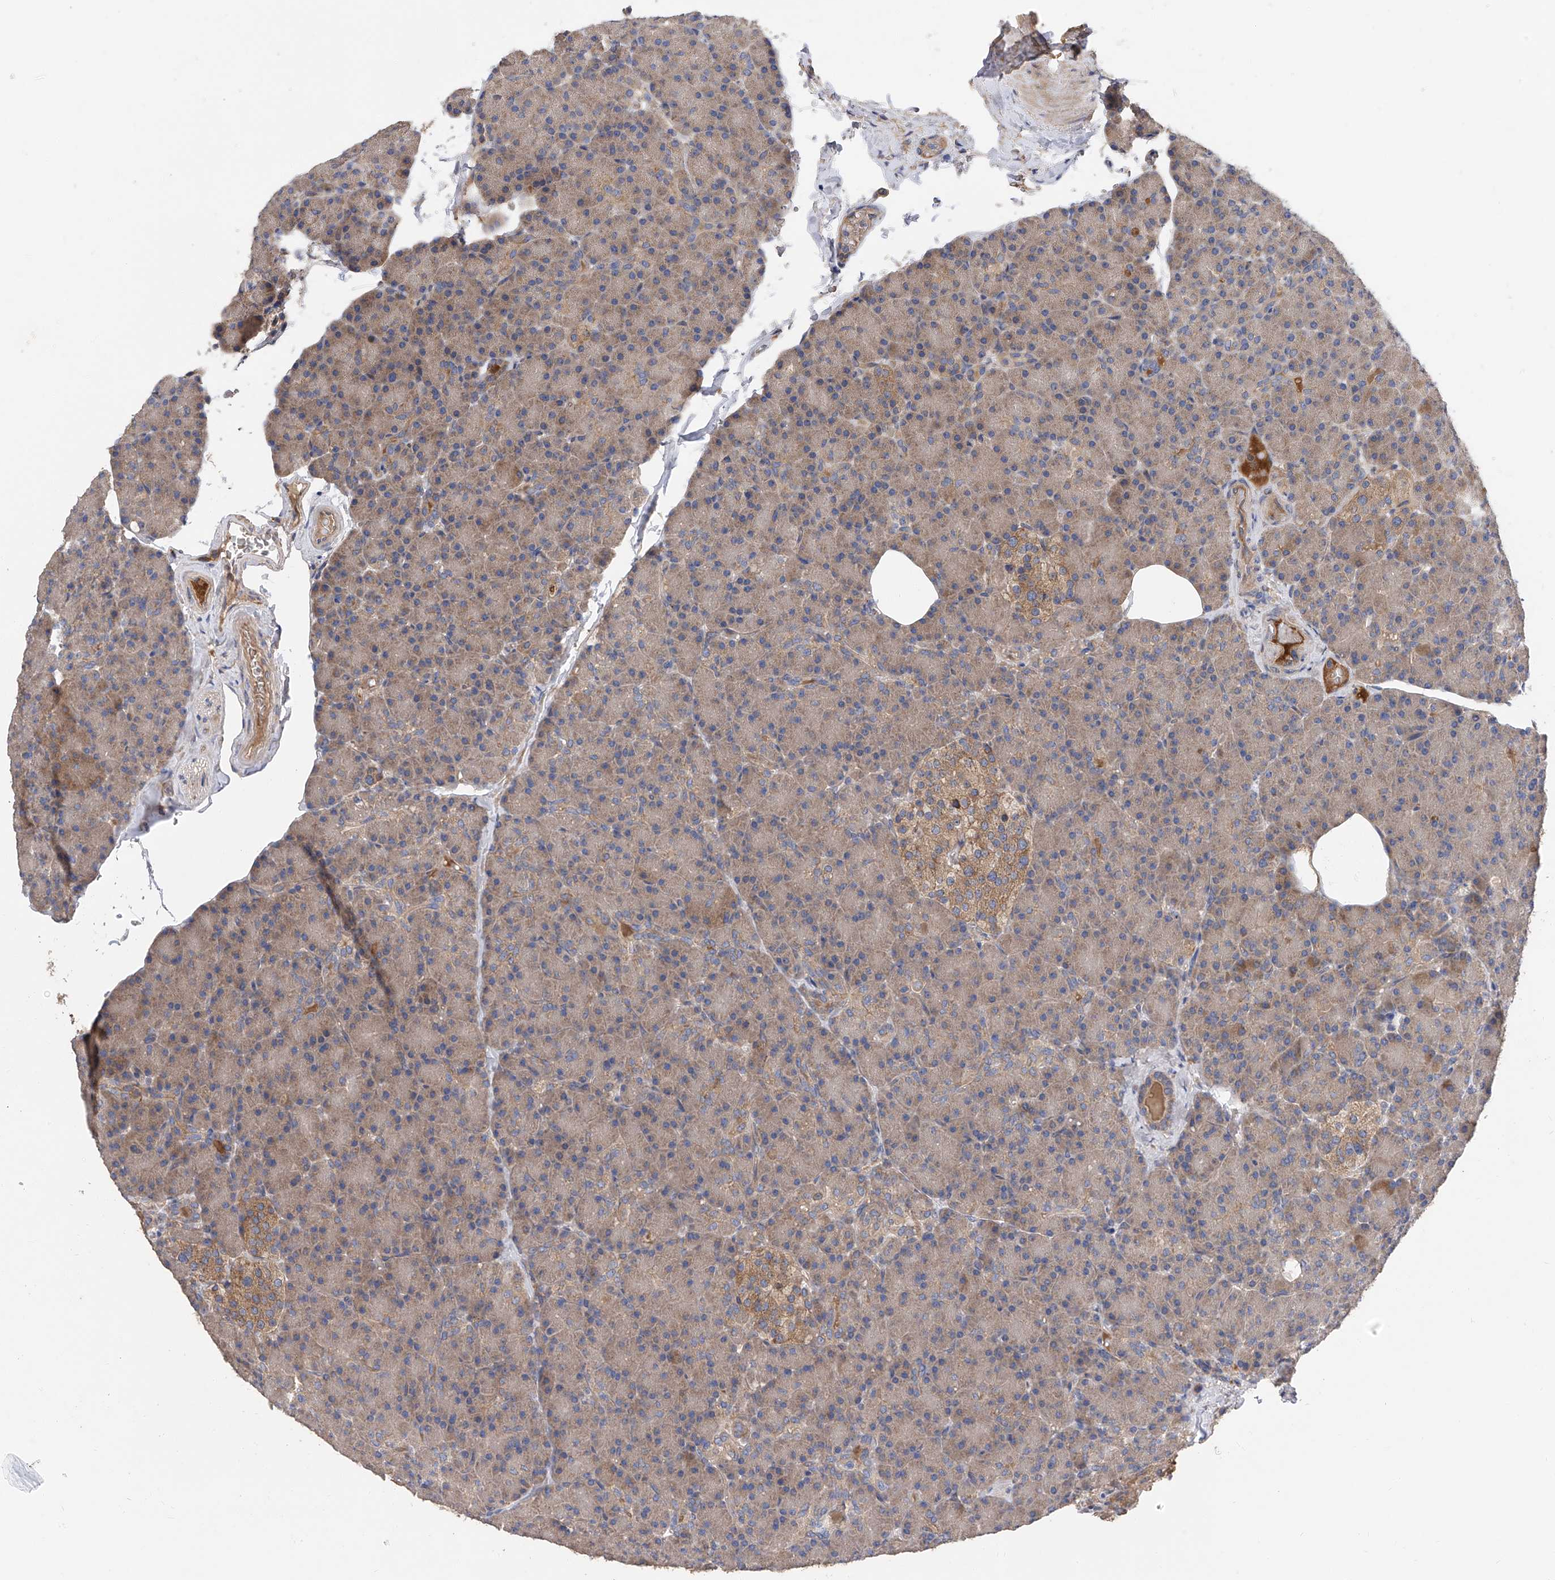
{"staining": {"intensity": "moderate", "quantity": "25%-75%", "location": "cytoplasmic/membranous"}, "tissue": "pancreas", "cell_type": "Exocrine glandular cells", "image_type": "normal", "snomed": [{"axis": "morphology", "description": "Normal tissue, NOS"}, {"axis": "topography", "description": "Pancreas"}], "caption": "IHC (DAB) staining of unremarkable pancreas exhibits moderate cytoplasmic/membranous protein expression in about 25%-75% of exocrine glandular cells. (DAB (3,3'-diaminobenzidine) IHC with brightfield microscopy, high magnification).", "gene": "PTK2", "patient": {"sex": "female", "age": 43}}